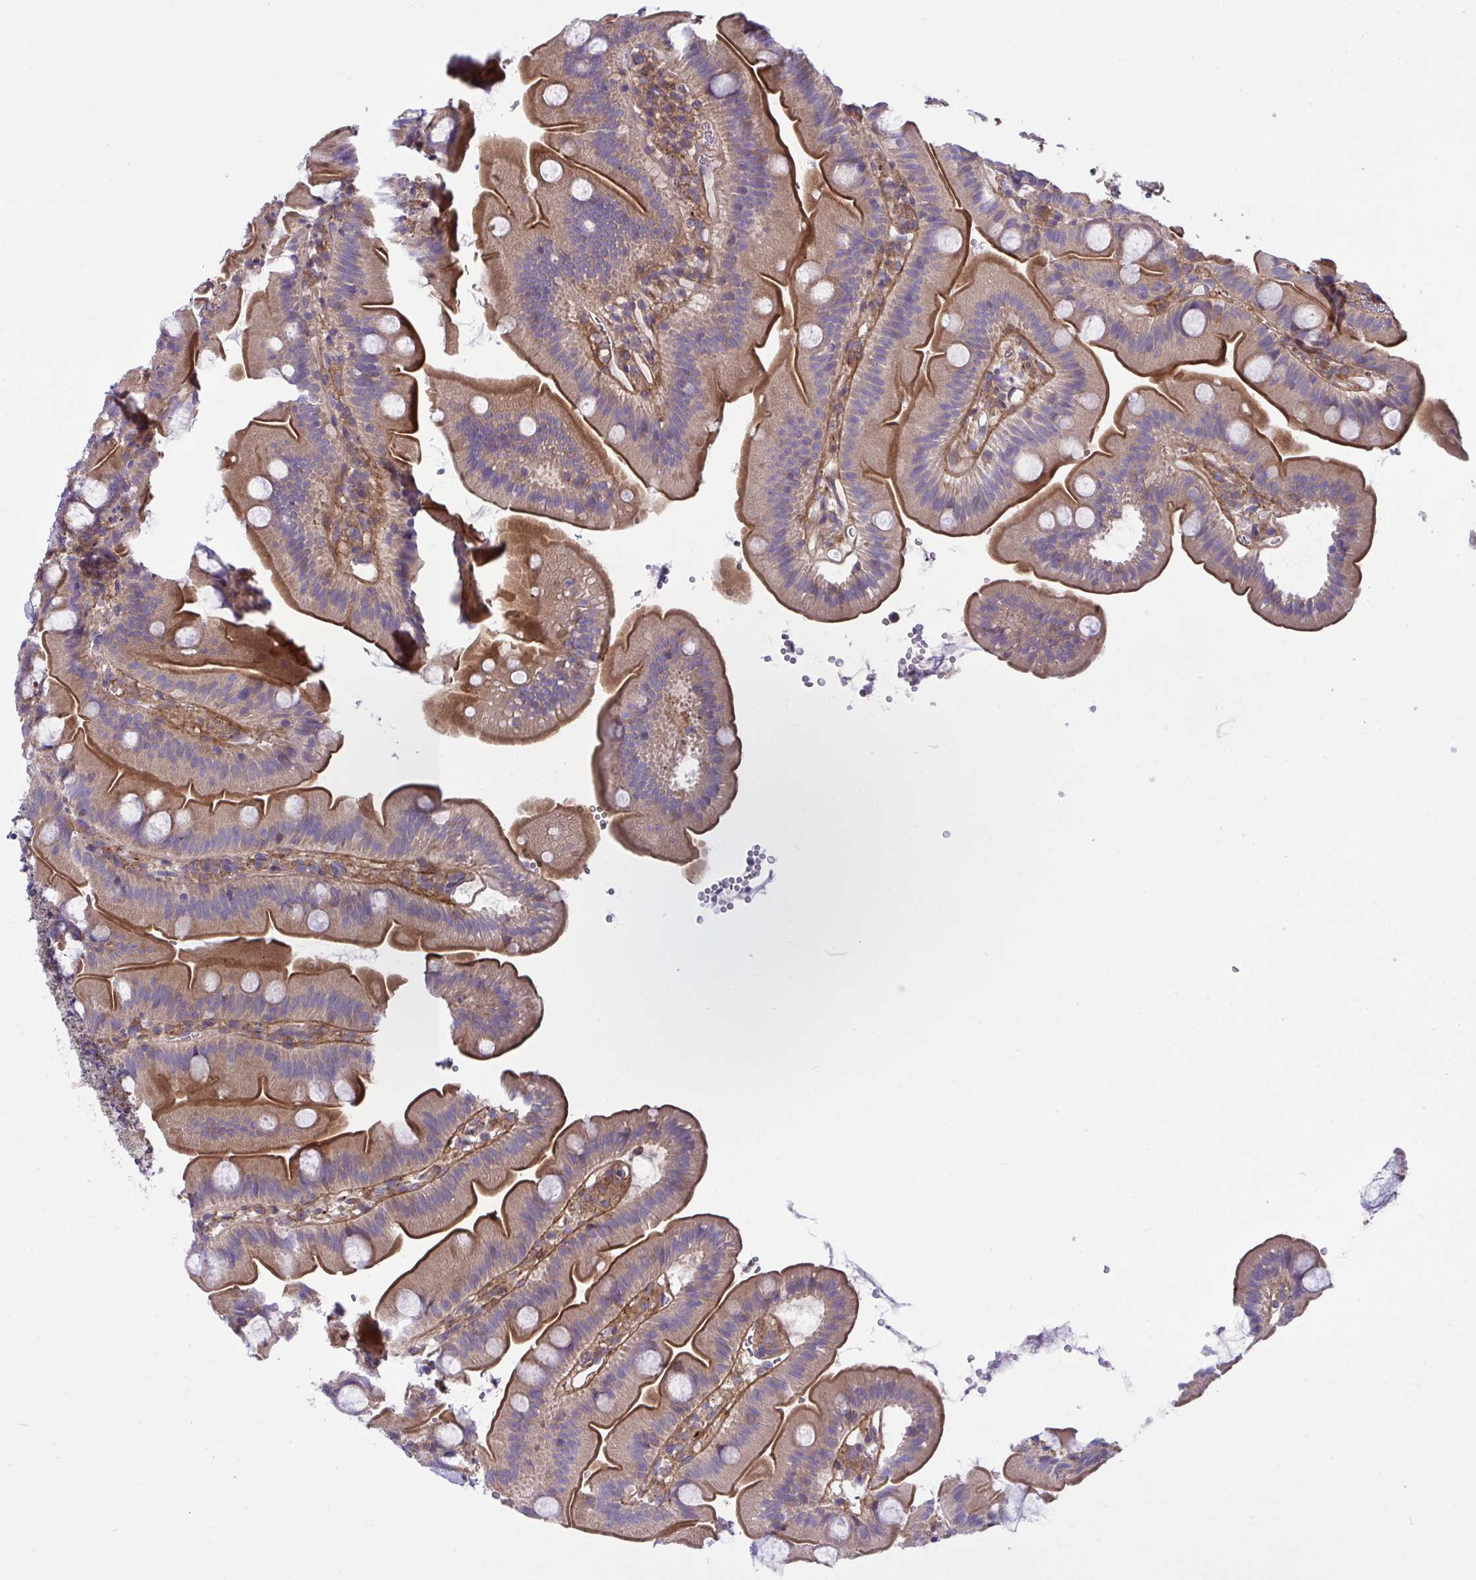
{"staining": {"intensity": "strong", "quantity": ">75%", "location": "cytoplasmic/membranous"}, "tissue": "small intestine", "cell_type": "Glandular cells", "image_type": "normal", "snomed": [{"axis": "morphology", "description": "Normal tissue, NOS"}, {"axis": "topography", "description": "Small intestine"}], "caption": "Glandular cells show high levels of strong cytoplasmic/membranous expression in about >75% of cells in unremarkable small intestine.", "gene": "GRB14", "patient": {"sex": "female", "age": 68}}